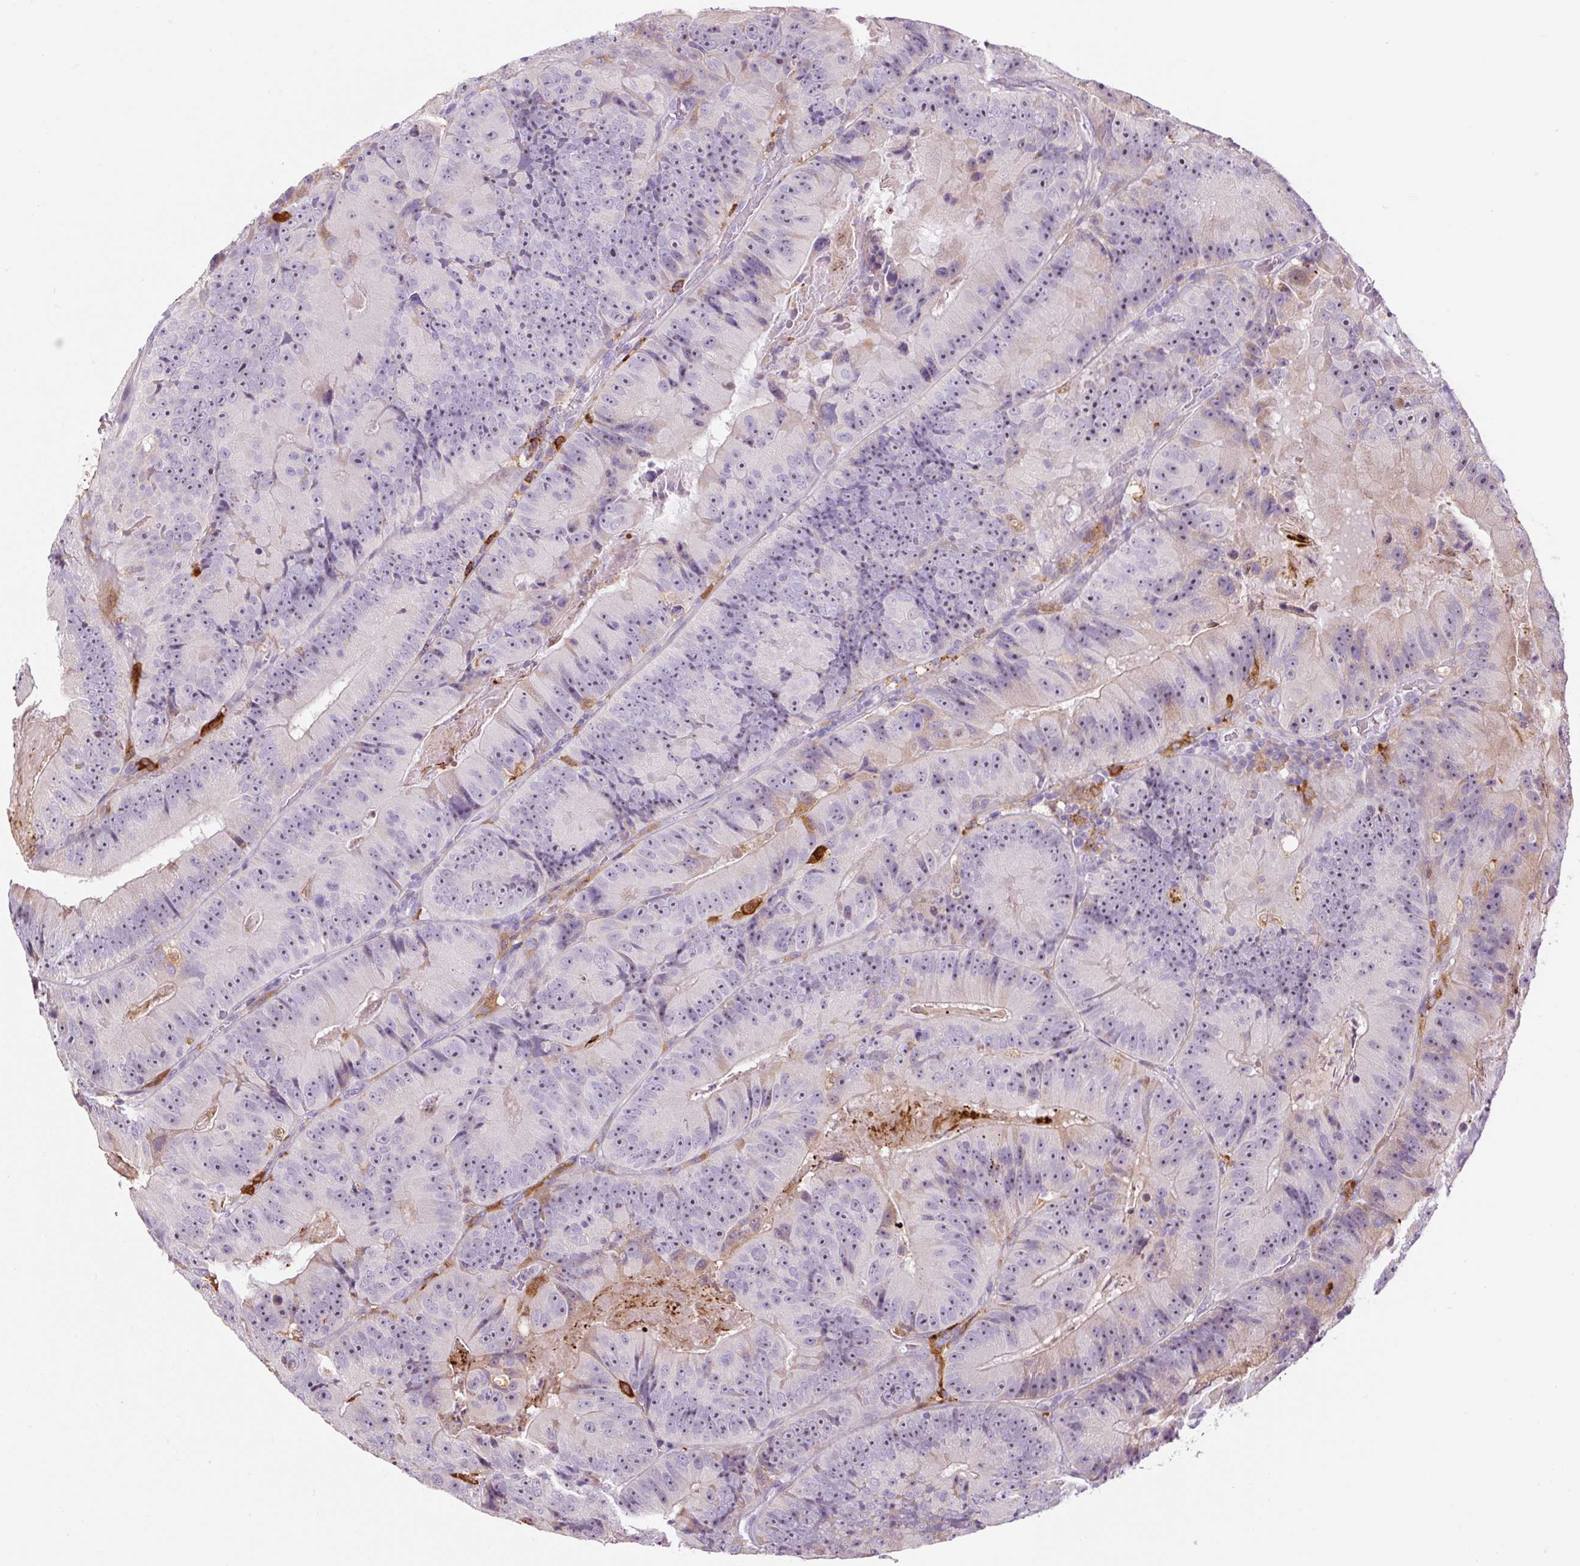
{"staining": {"intensity": "negative", "quantity": "none", "location": "none"}, "tissue": "colorectal cancer", "cell_type": "Tumor cells", "image_type": "cancer", "snomed": [{"axis": "morphology", "description": "Adenocarcinoma, NOS"}, {"axis": "topography", "description": "Colon"}], "caption": "Protein analysis of colorectal cancer (adenocarcinoma) shows no significant staining in tumor cells.", "gene": "FUT10", "patient": {"sex": "female", "age": 86}}